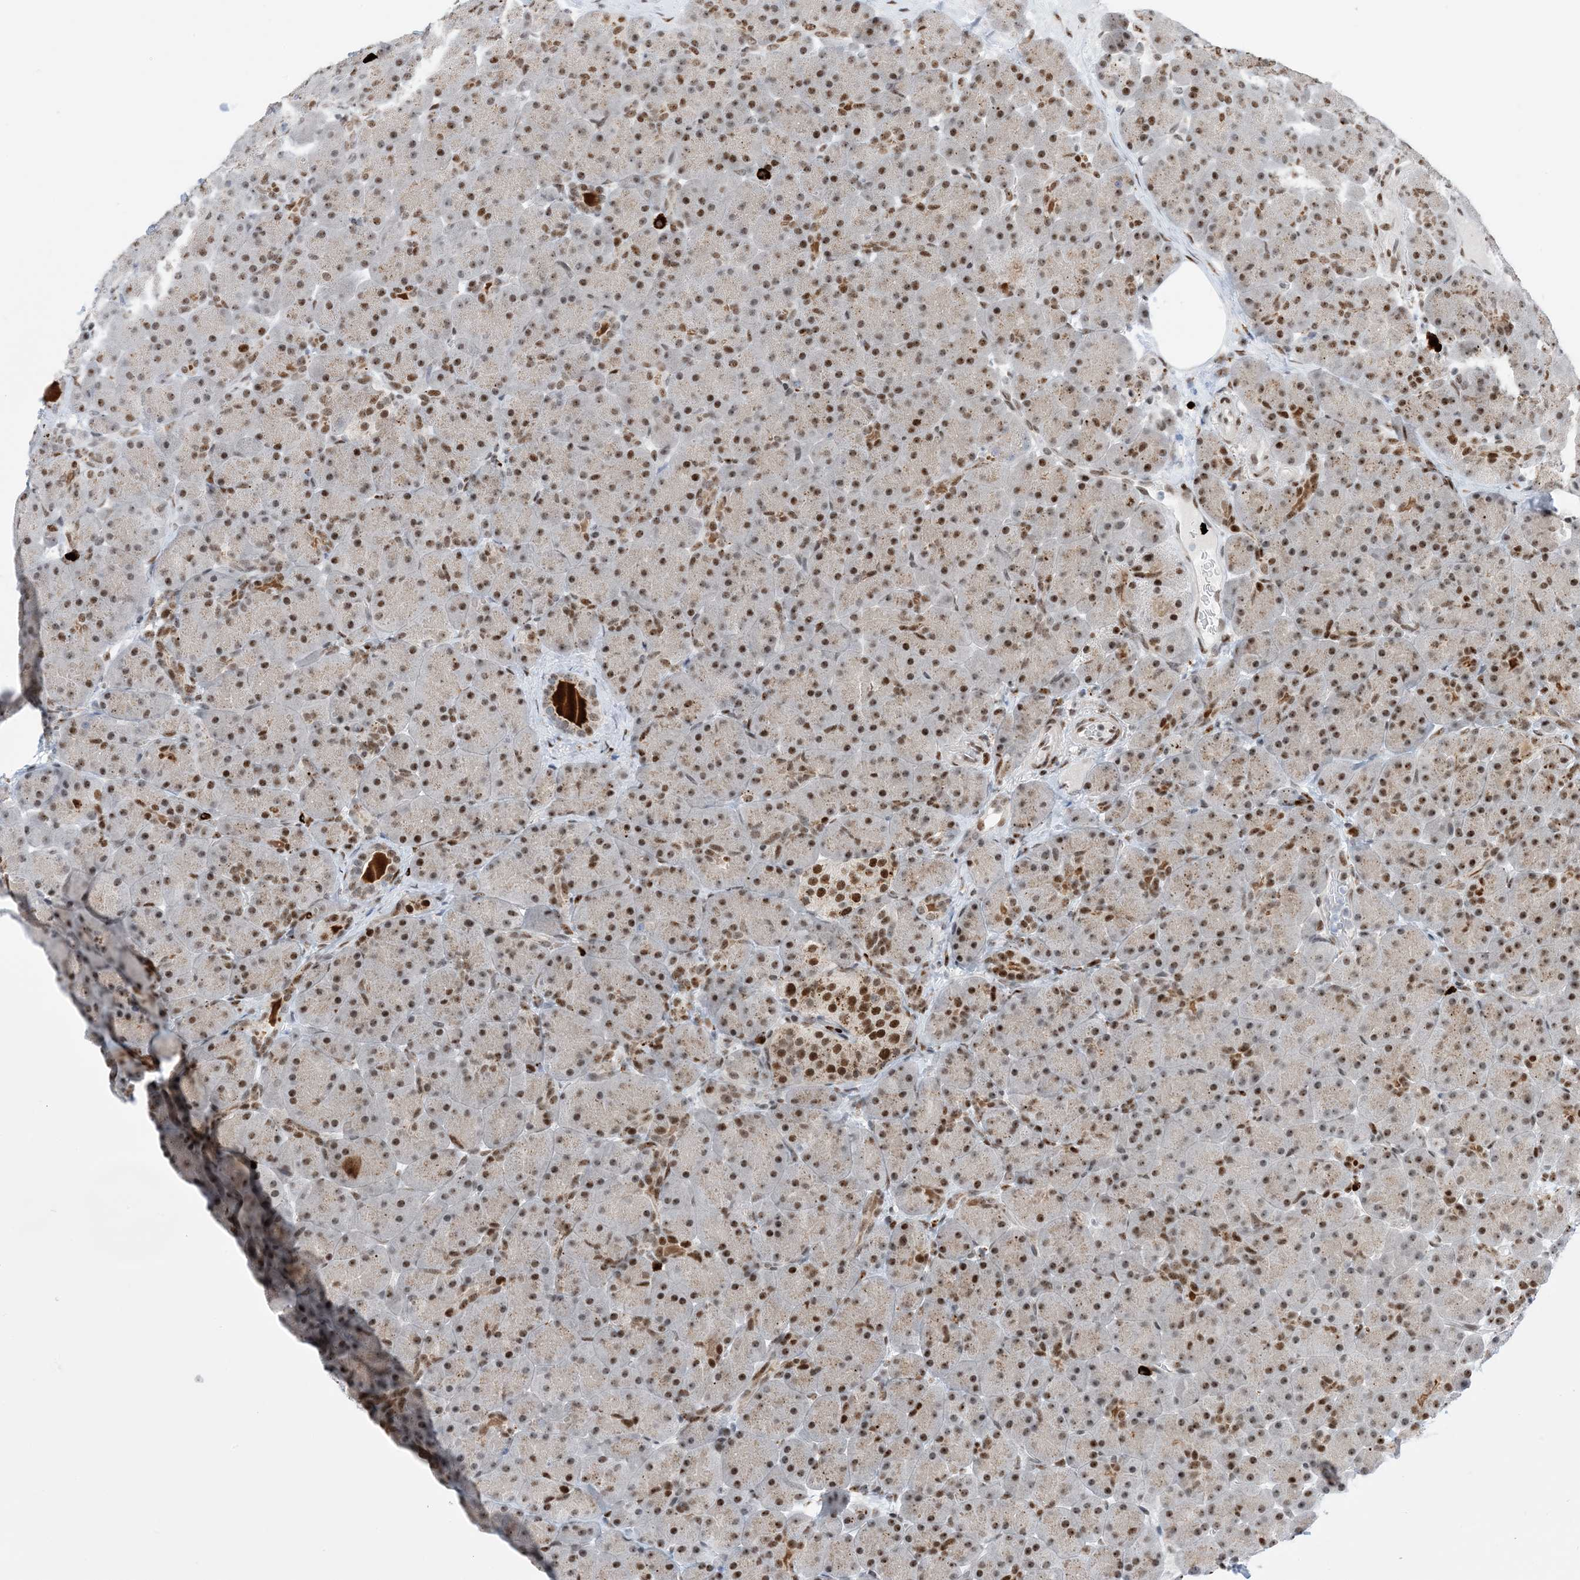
{"staining": {"intensity": "moderate", "quantity": ">75%", "location": "nuclear"}, "tissue": "pancreas", "cell_type": "Exocrine glandular cells", "image_type": "normal", "snomed": [{"axis": "morphology", "description": "Normal tissue, NOS"}, {"axis": "topography", "description": "Pancreas"}], "caption": "This micrograph displays IHC staining of normal human pancreas, with medium moderate nuclear positivity in approximately >75% of exocrine glandular cells.", "gene": "TSPYL1", "patient": {"sex": "male", "age": 66}}